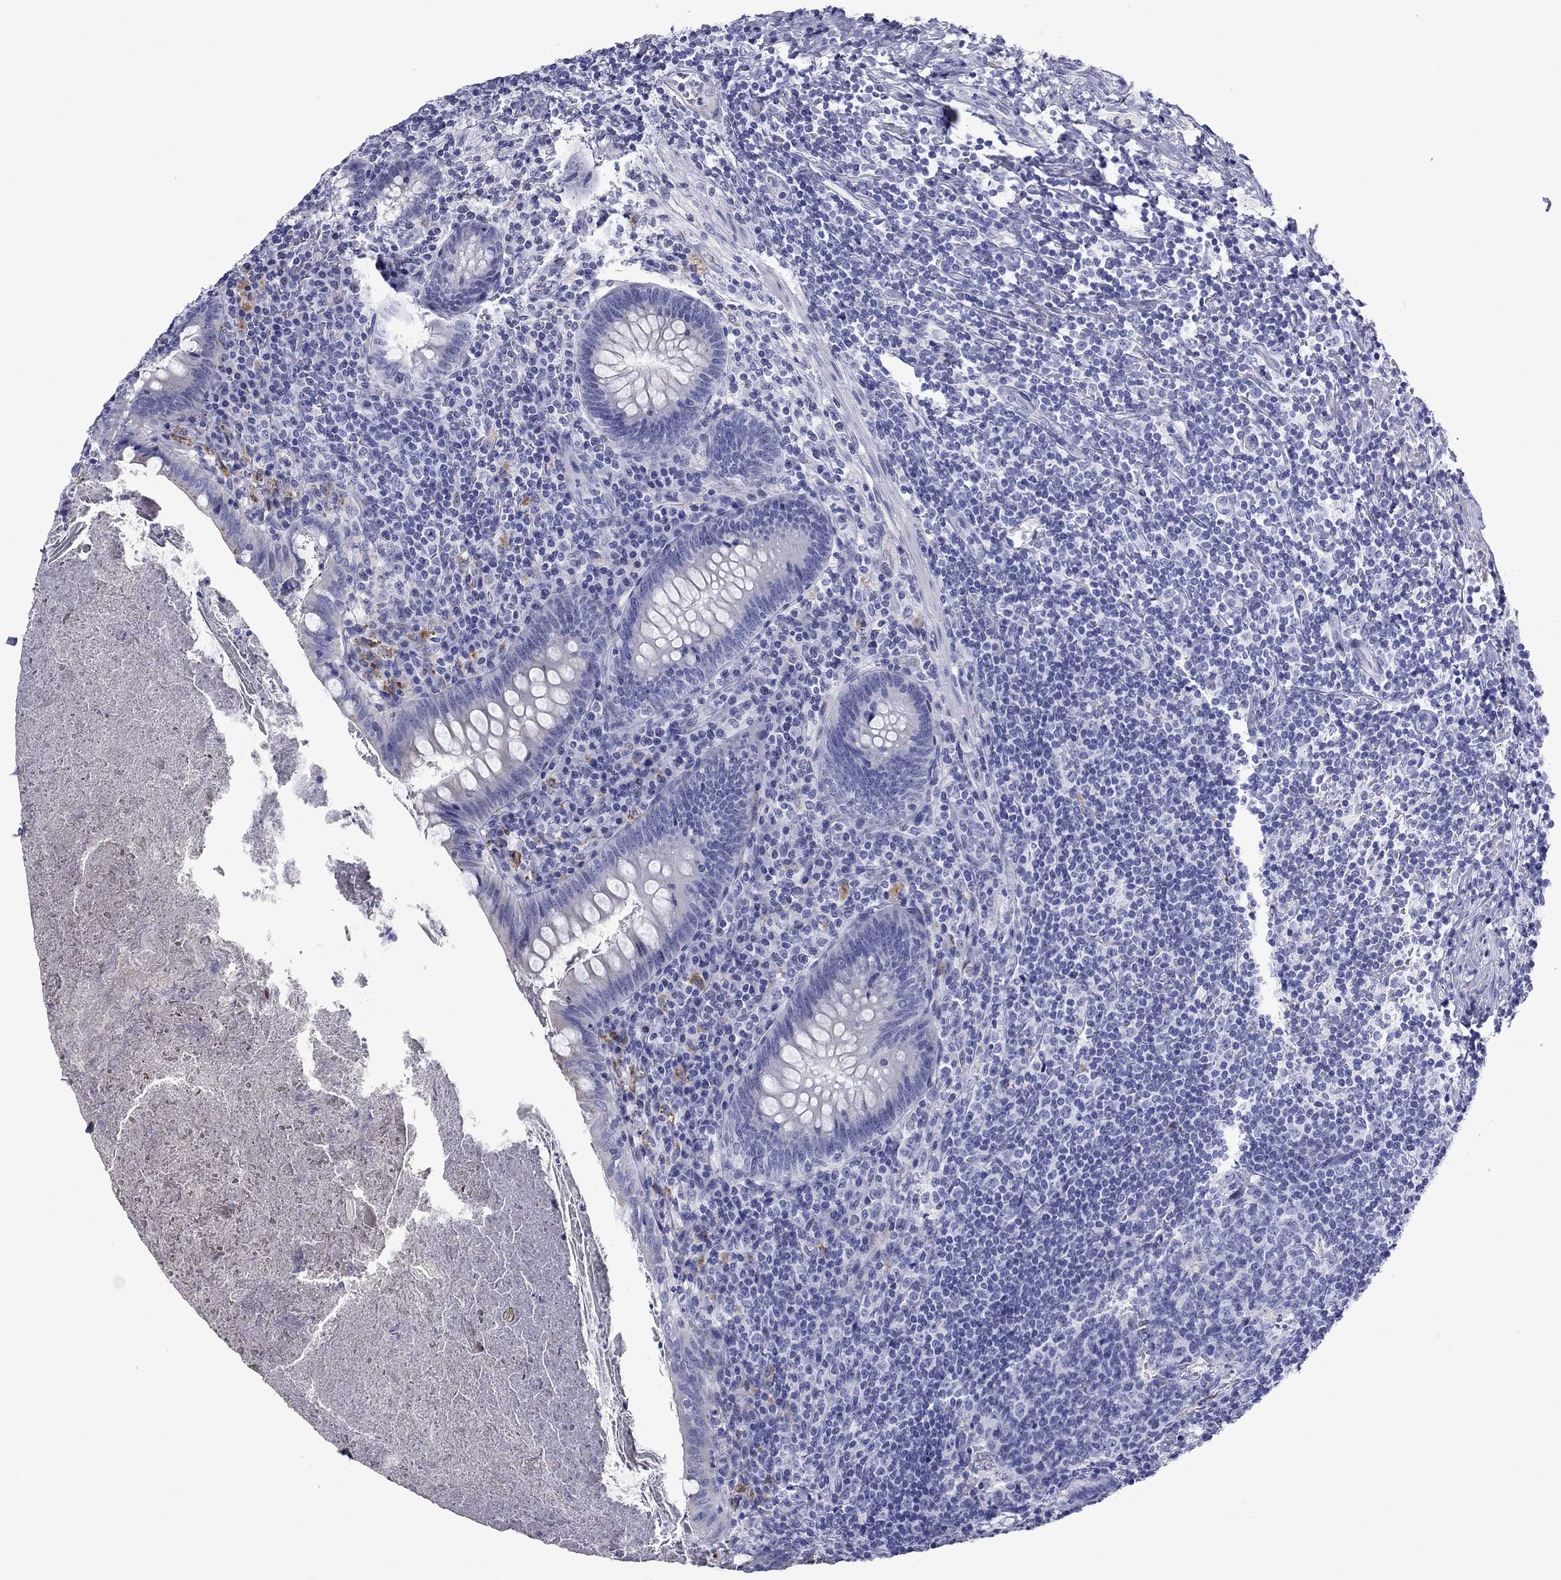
{"staining": {"intensity": "moderate", "quantity": "<25%", "location": "cytoplasmic/membranous"}, "tissue": "appendix", "cell_type": "Glandular cells", "image_type": "normal", "snomed": [{"axis": "morphology", "description": "Normal tissue, NOS"}, {"axis": "topography", "description": "Appendix"}], "caption": "Immunohistochemical staining of benign human appendix reveals <25% levels of moderate cytoplasmic/membranous protein expression in about <25% of glandular cells. (DAB (3,3'-diaminobenzidine) = brown stain, brightfield microscopy at high magnification).", "gene": "PIWIL1", "patient": {"sex": "male", "age": 47}}